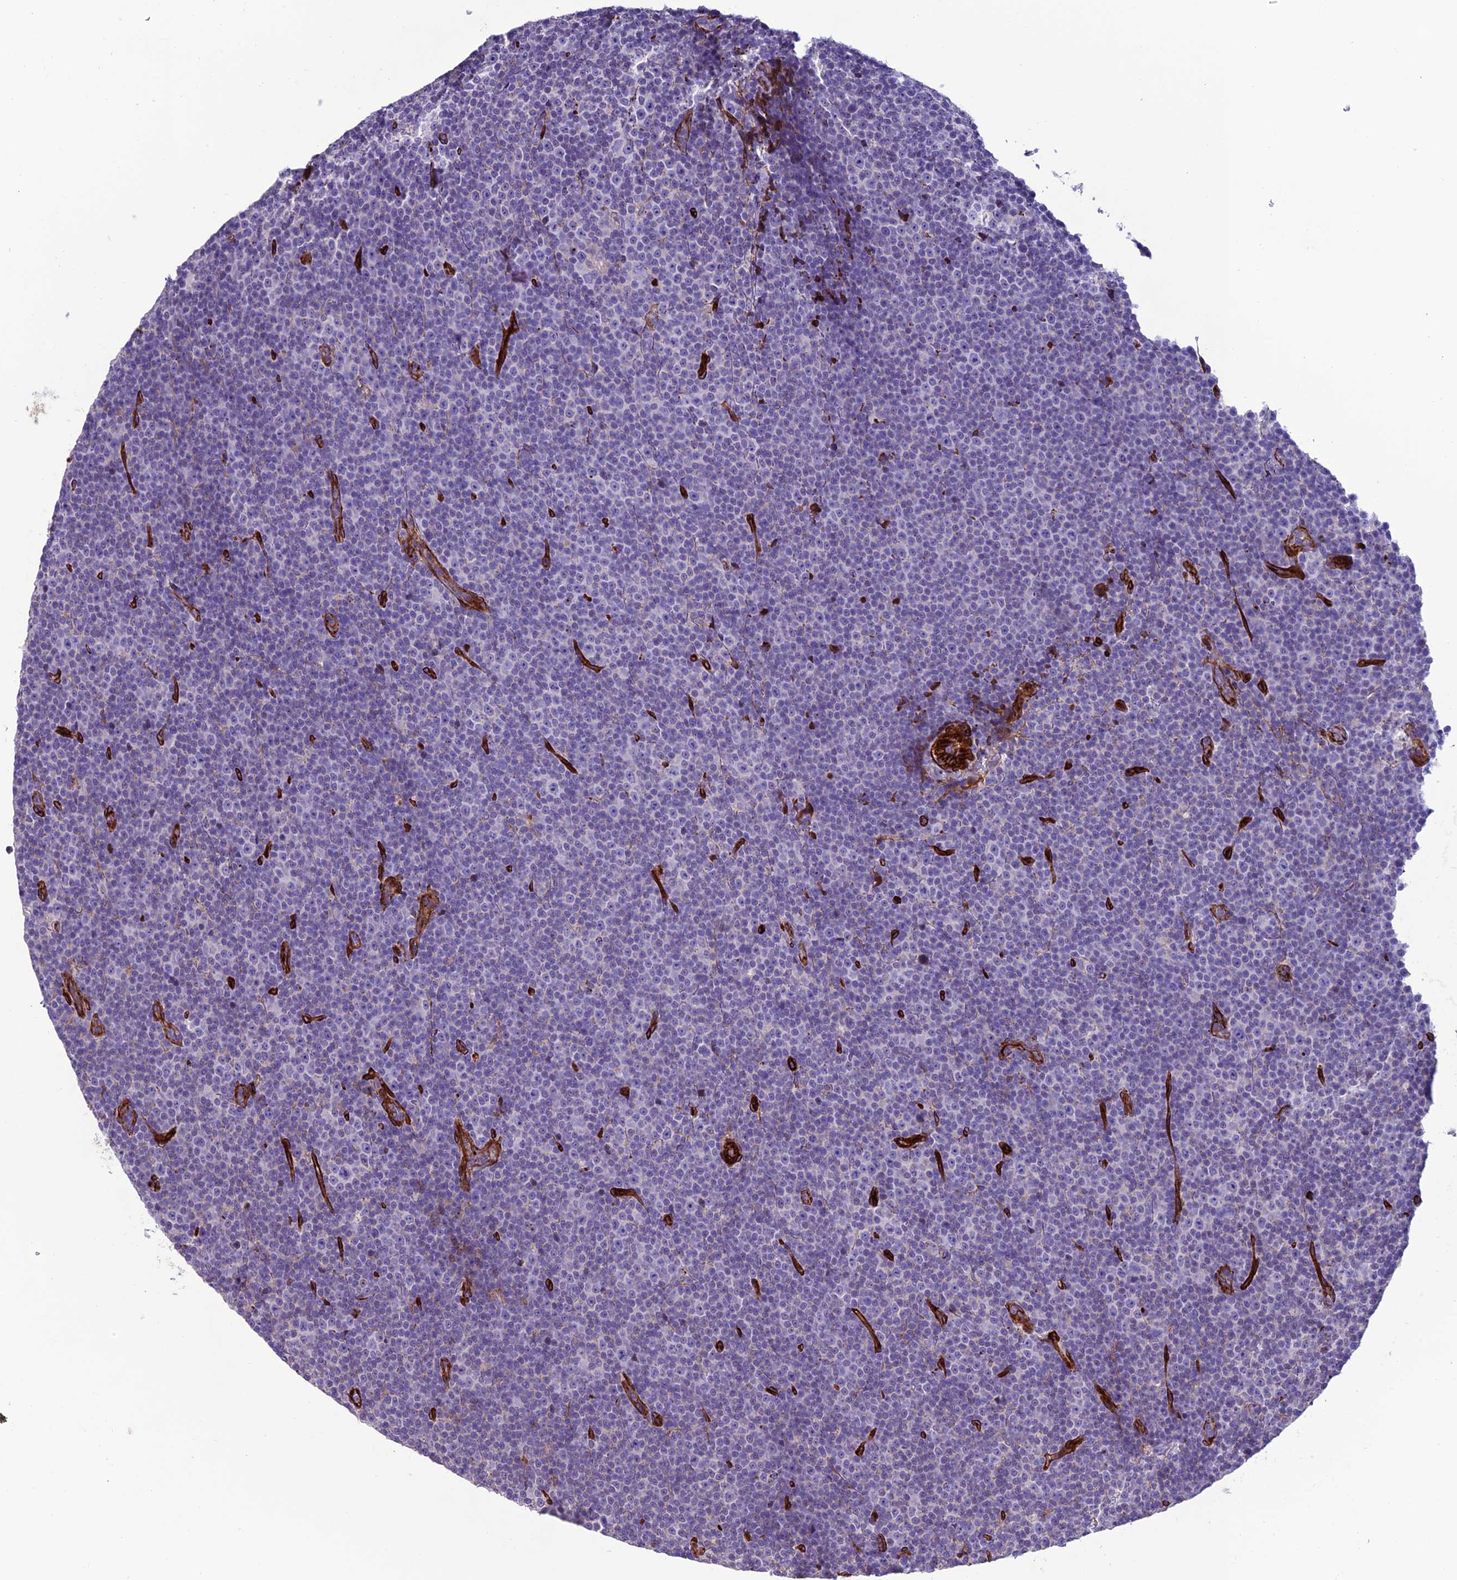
{"staining": {"intensity": "negative", "quantity": "none", "location": "none"}, "tissue": "lymphoma", "cell_type": "Tumor cells", "image_type": "cancer", "snomed": [{"axis": "morphology", "description": "Malignant lymphoma, non-Hodgkin's type, Low grade"}, {"axis": "topography", "description": "Lymph node"}], "caption": "Low-grade malignant lymphoma, non-Hodgkin's type was stained to show a protein in brown. There is no significant staining in tumor cells.", "gene": "REX1BD", "patient": {"sex": "female", "age": 67}}